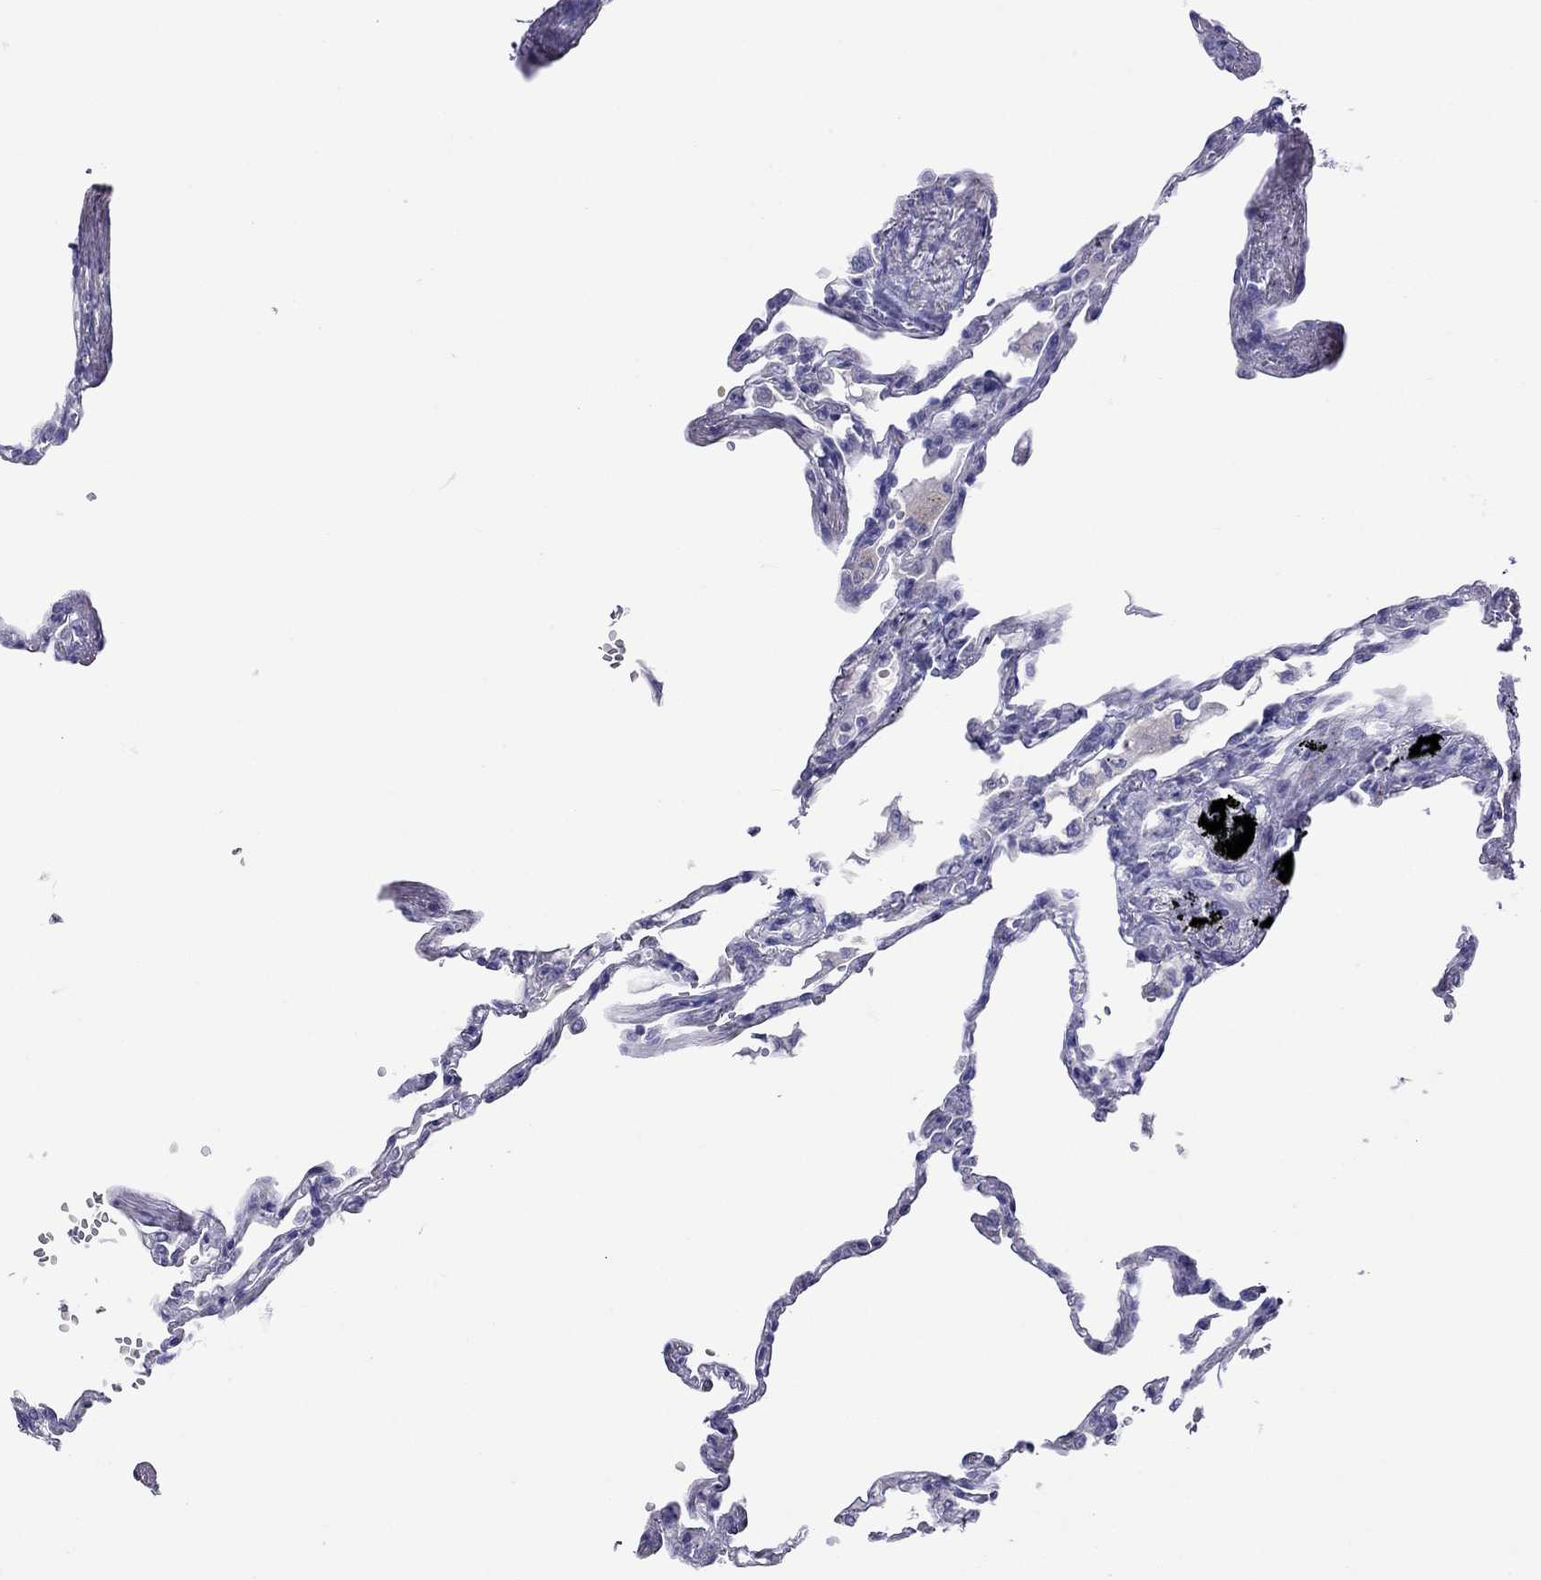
{"staining": {"intensity": "negative", "quantity": "none", "location": "none"}, "tissue": "lung", "cell_type": "Alveolar cells", "image_type": "normal", "snomed": [{"axis": "morphology", "description": "Normal tissue, NOS"}, {"axis": "topography", "description": "Lung"}], "caption": "A micrograph of human lung is negative for staining in alveolar cells.", "gene": "COL9A1", "patient": {"sex": "male", "age": 78}}